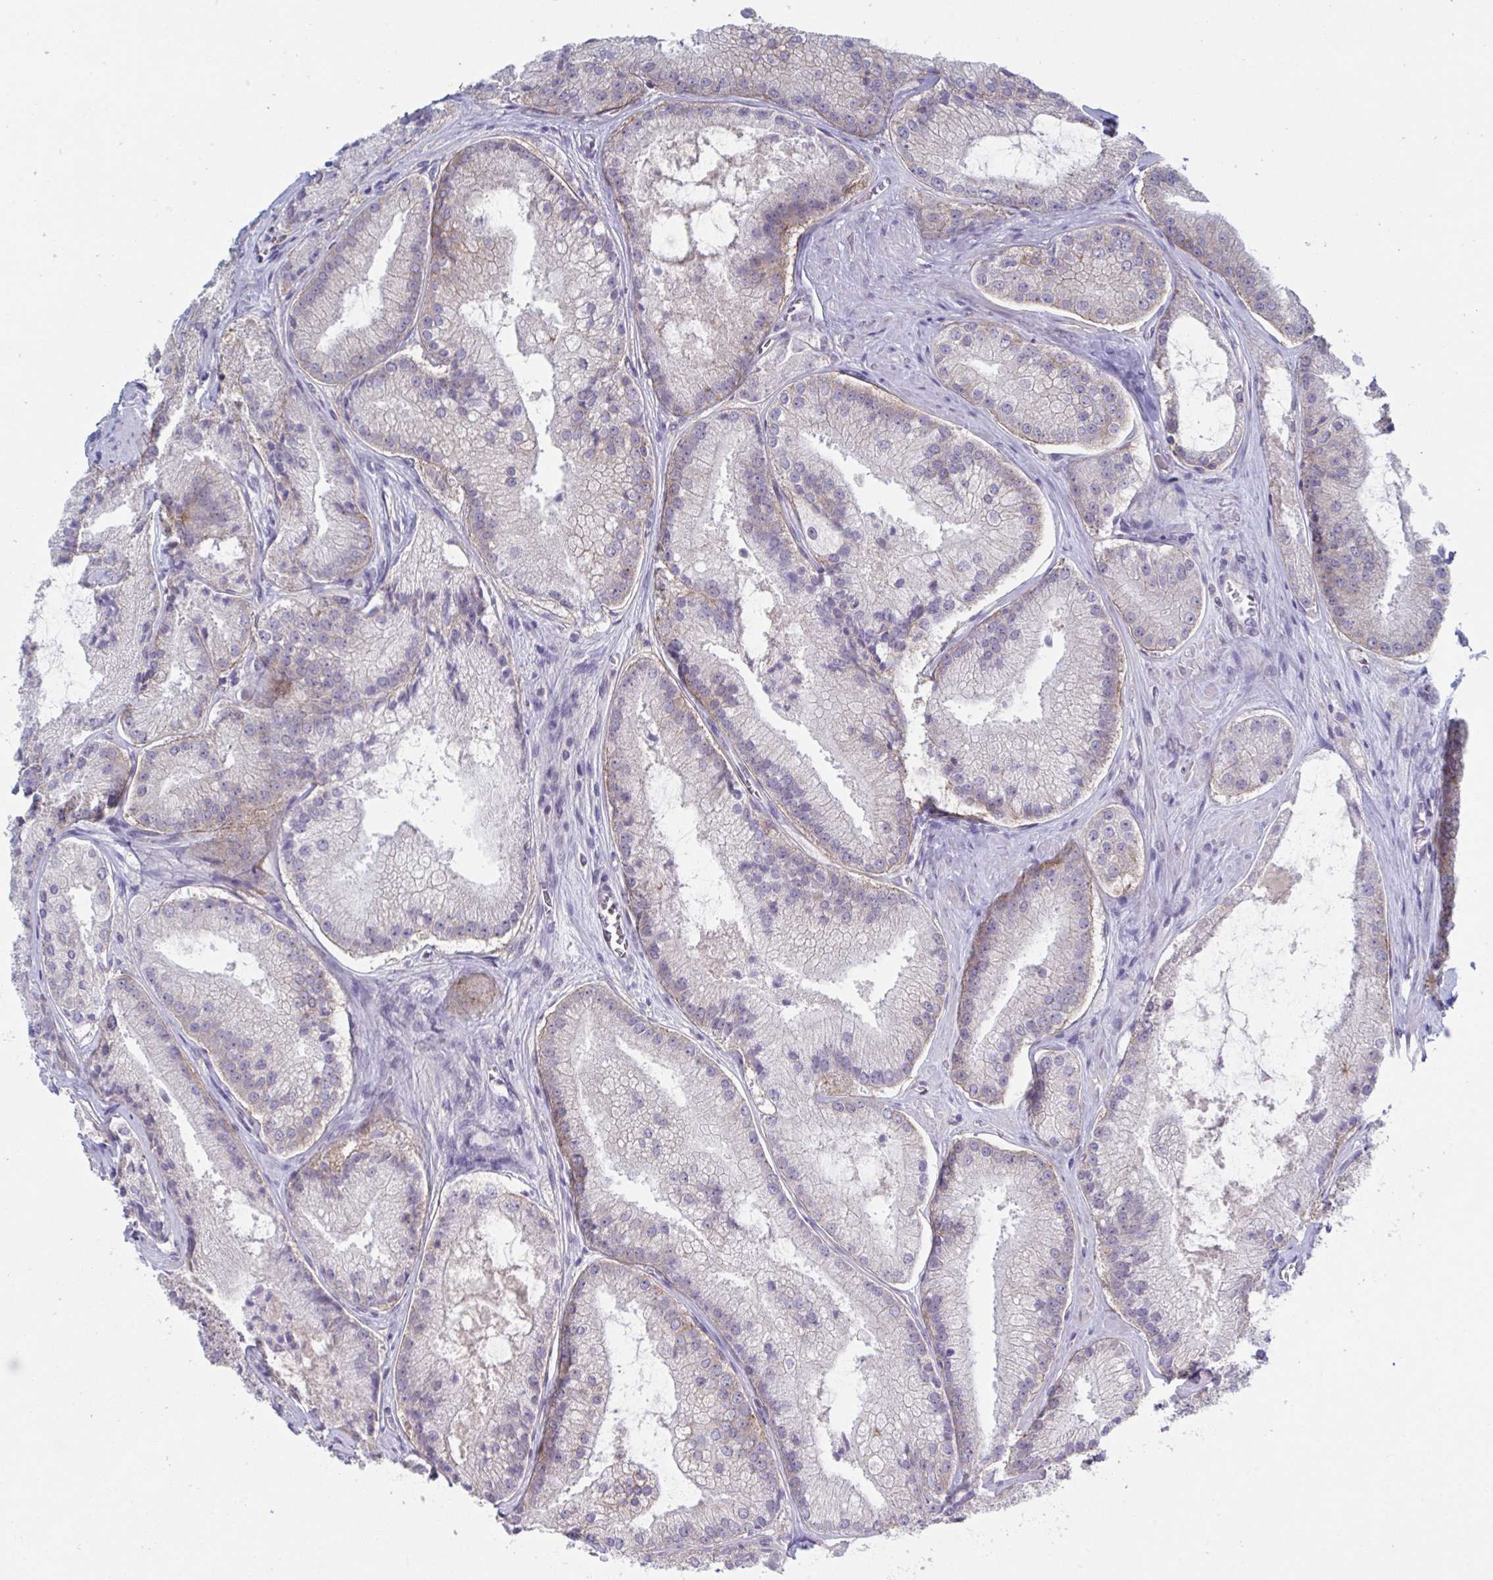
{"staining": {"intensity": "moderate", "quantity": "<25%", "location": "cytoplasmic/membranous"}, "tissue": "prostate cancer", "cell_type": "Tumor cells", "image_type": "cancer", "snomed": [{"axis": "morphology", "description": "Adenocarcinoma, High grade"}, {"axis": "topography", "description": "Prostate"}], "caption": "There is low levels of moderate cytoplasmic/membranous expression in tumor cells of prostate cancer (high-grade adenocarcinoma), as demonstrated by immunohistochemical staining (brown color).", "gene": "STK26", "patient": {"sex": "male", "age": 73}}